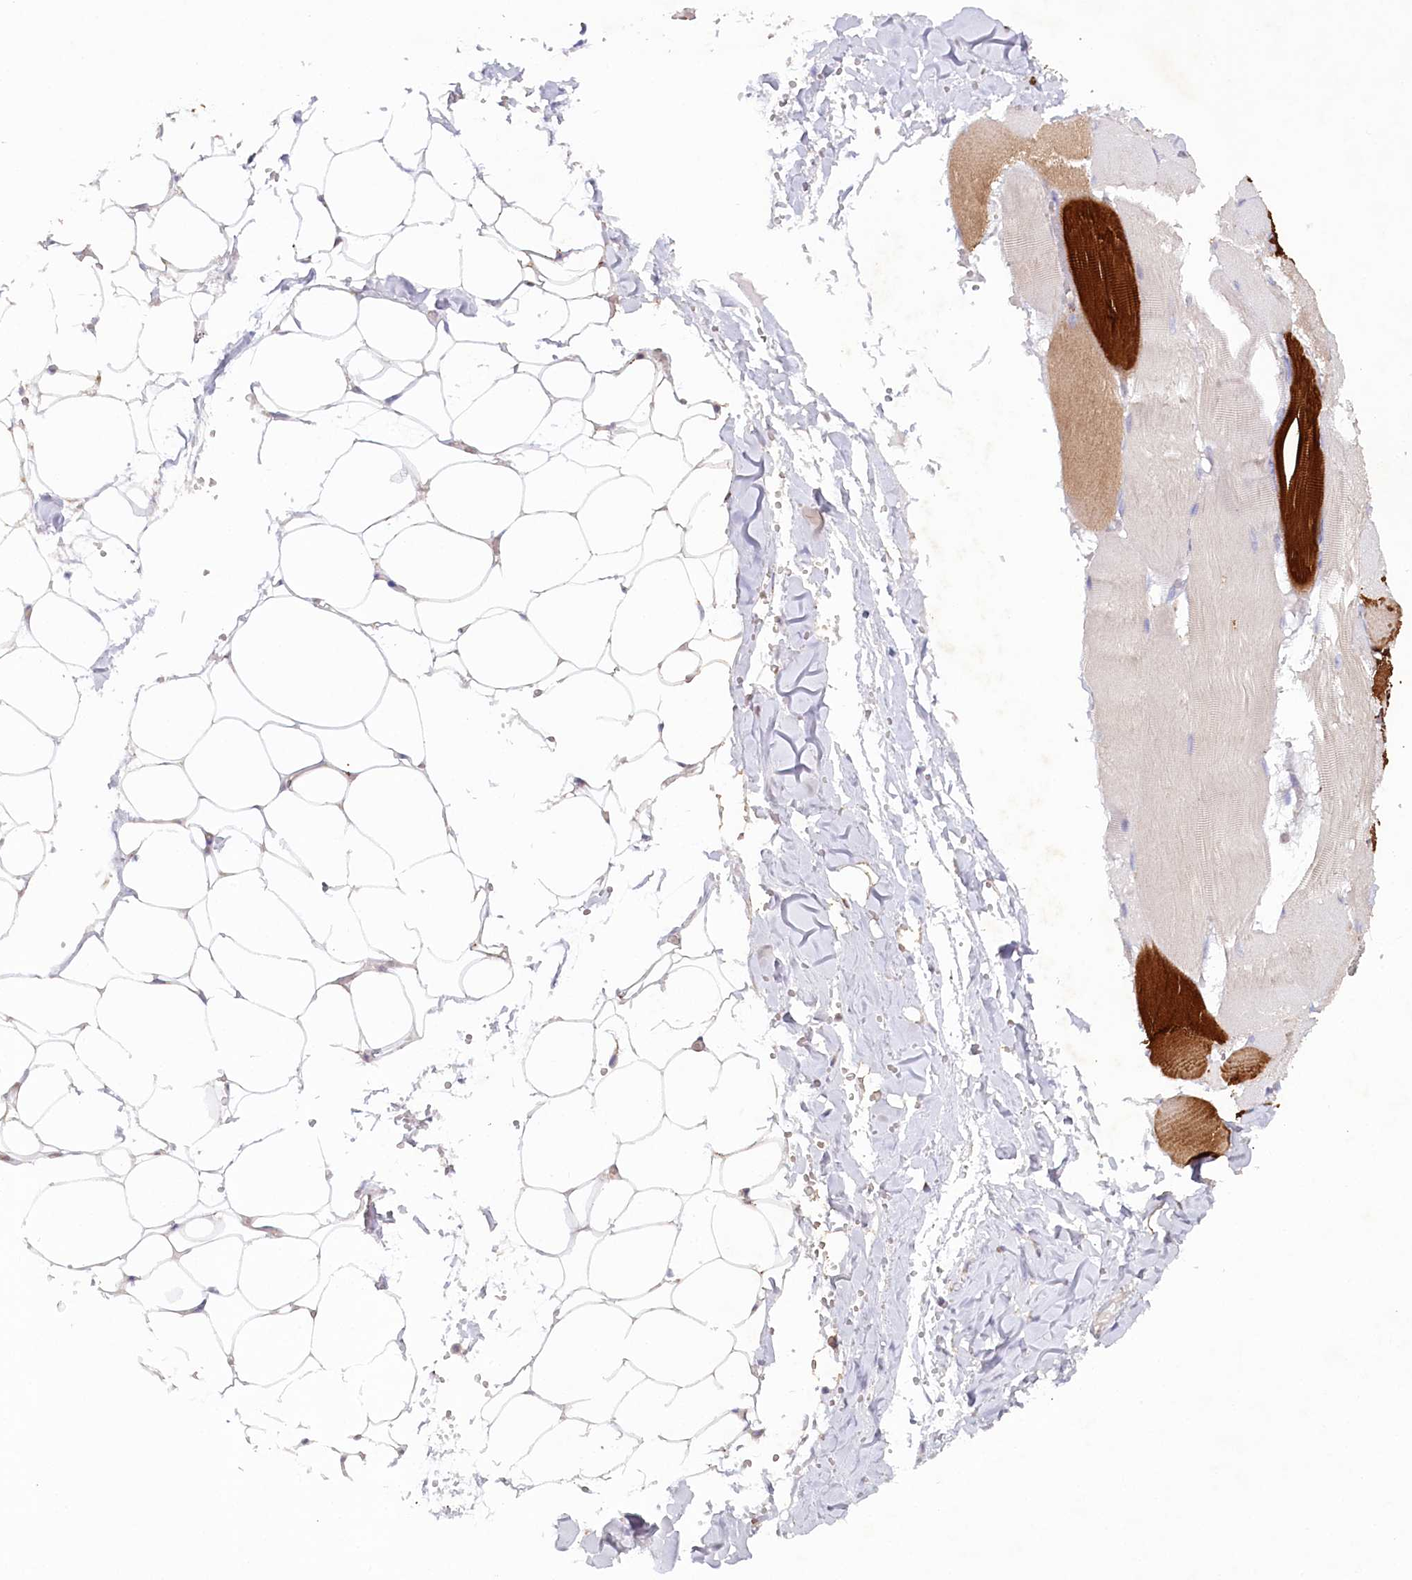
{"staining": {"intensity": "negative", "quantity": "none", "location": "none"}, "tissue": "adipose tissue", "cell_type": "Adipocytes", "image_type": "normal", "snomed": [{"axis": "morphology", "description": "Normal tissue, NOS"}, {"axis": "topography", "description": "Skeletal muscle"}, {"axis": "topography", "description": "Peripheral nerve tissue"}], "caption": "Immunohistochemical staining of benign human adipose tissue shows no significant staining in adipocytes.", "gene": "TNIP1", "patient": {"sex": "female", "age": 55}}